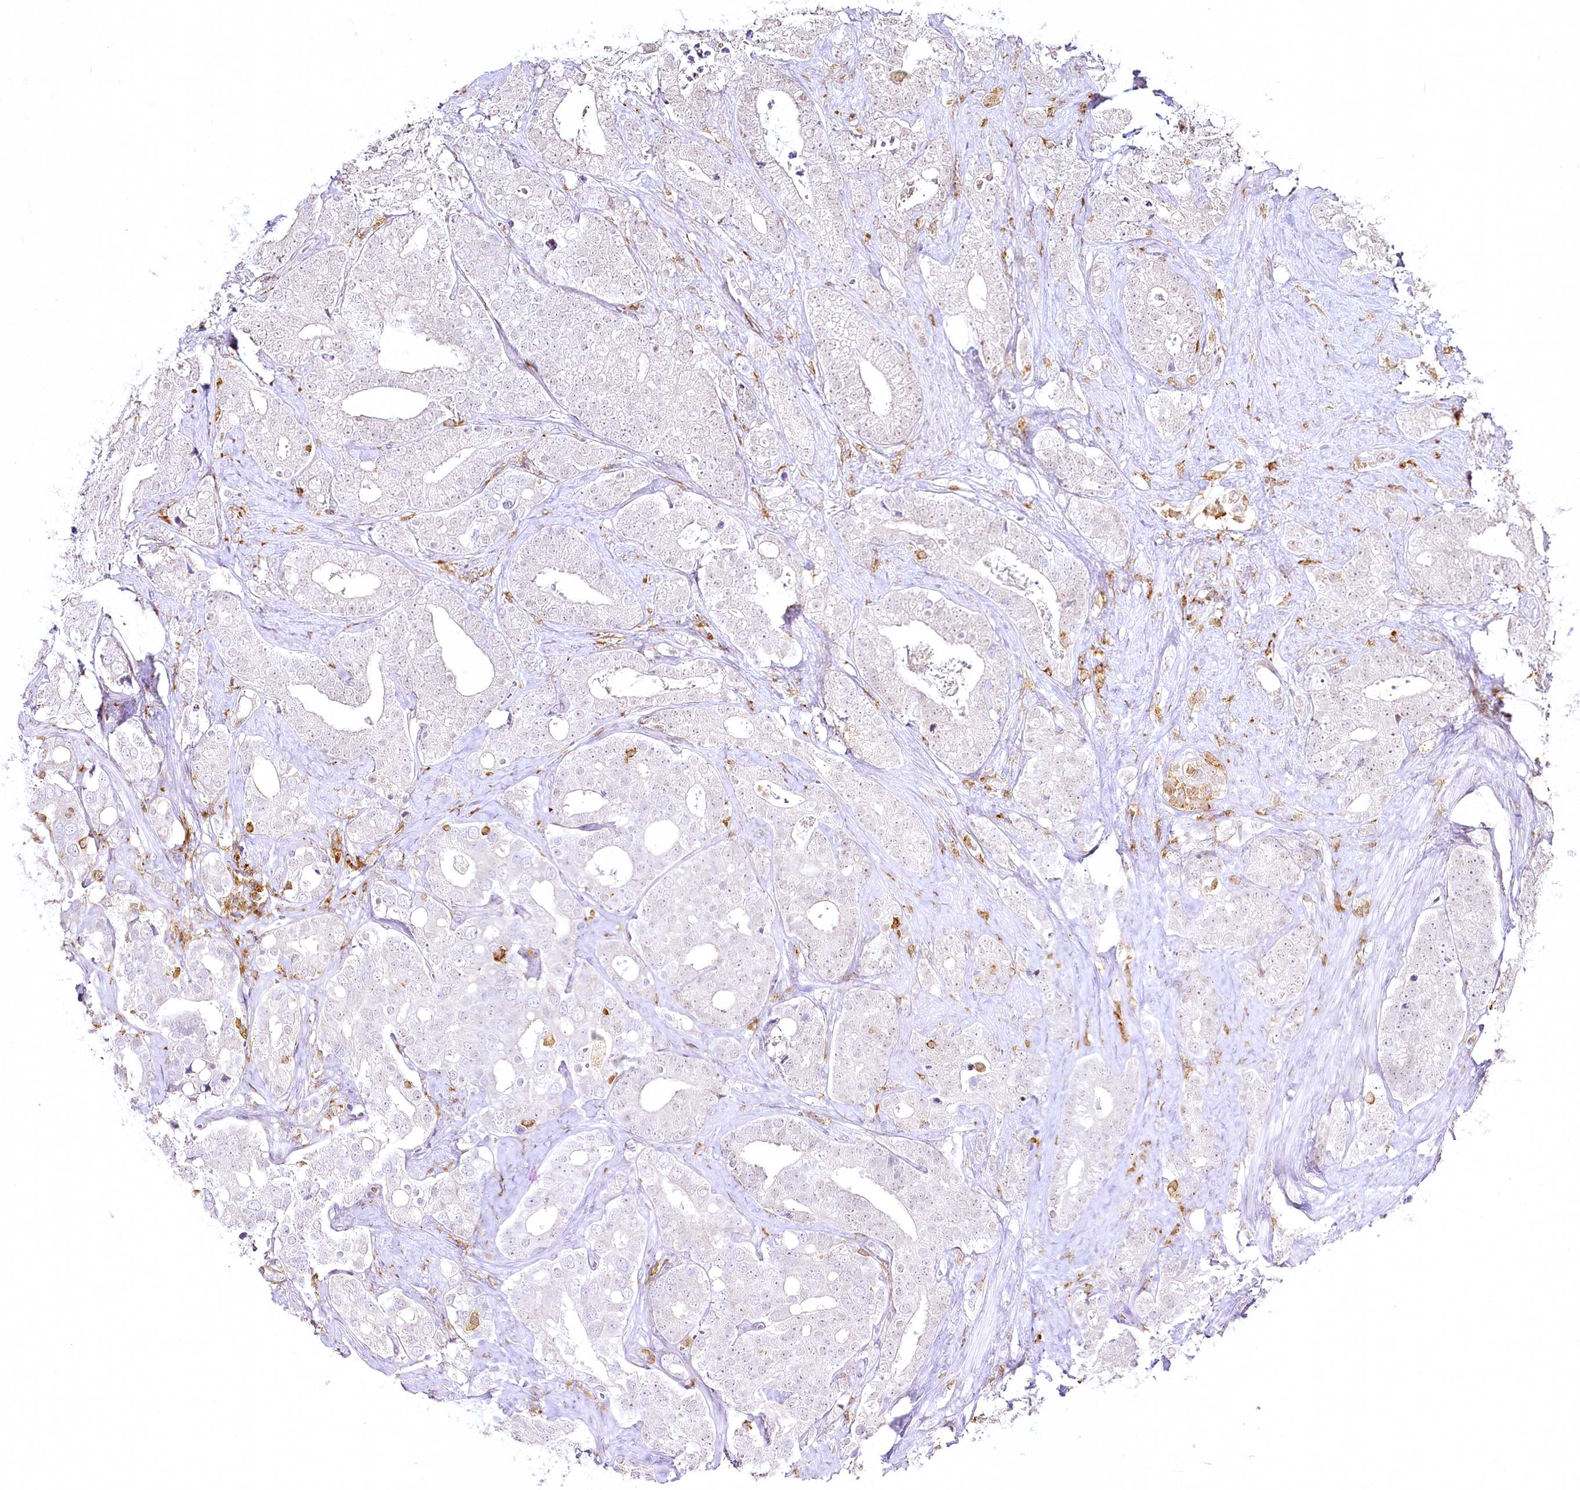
{"staining": {"intensity": "negative", "quantity": "none", "location": "none"}, "tissue": "prostate cancer", "cell_type": "Tumor cells", "image_type": "cancer", "snomed": [{"axis": "morphology", "description": "Adenocarcinoma, High grade"}, {"axis": "topography", "description": "Prostate and seminal vesicle, NOS"}], "caption": "This is a photomicrograph of immunohistochemistry (IHC) staining of prostate cancer (high-grade adenocarcinoma), which shows no expression in tumor cells. (Stains: DAB (3,3'-diaminobenzidine) IHC with hematoxylin counter stain, Microscopy: brightfield microscopy at high magnification).", "gene": "DOCK2", "patient": {"sex": "male", "age": 67}}